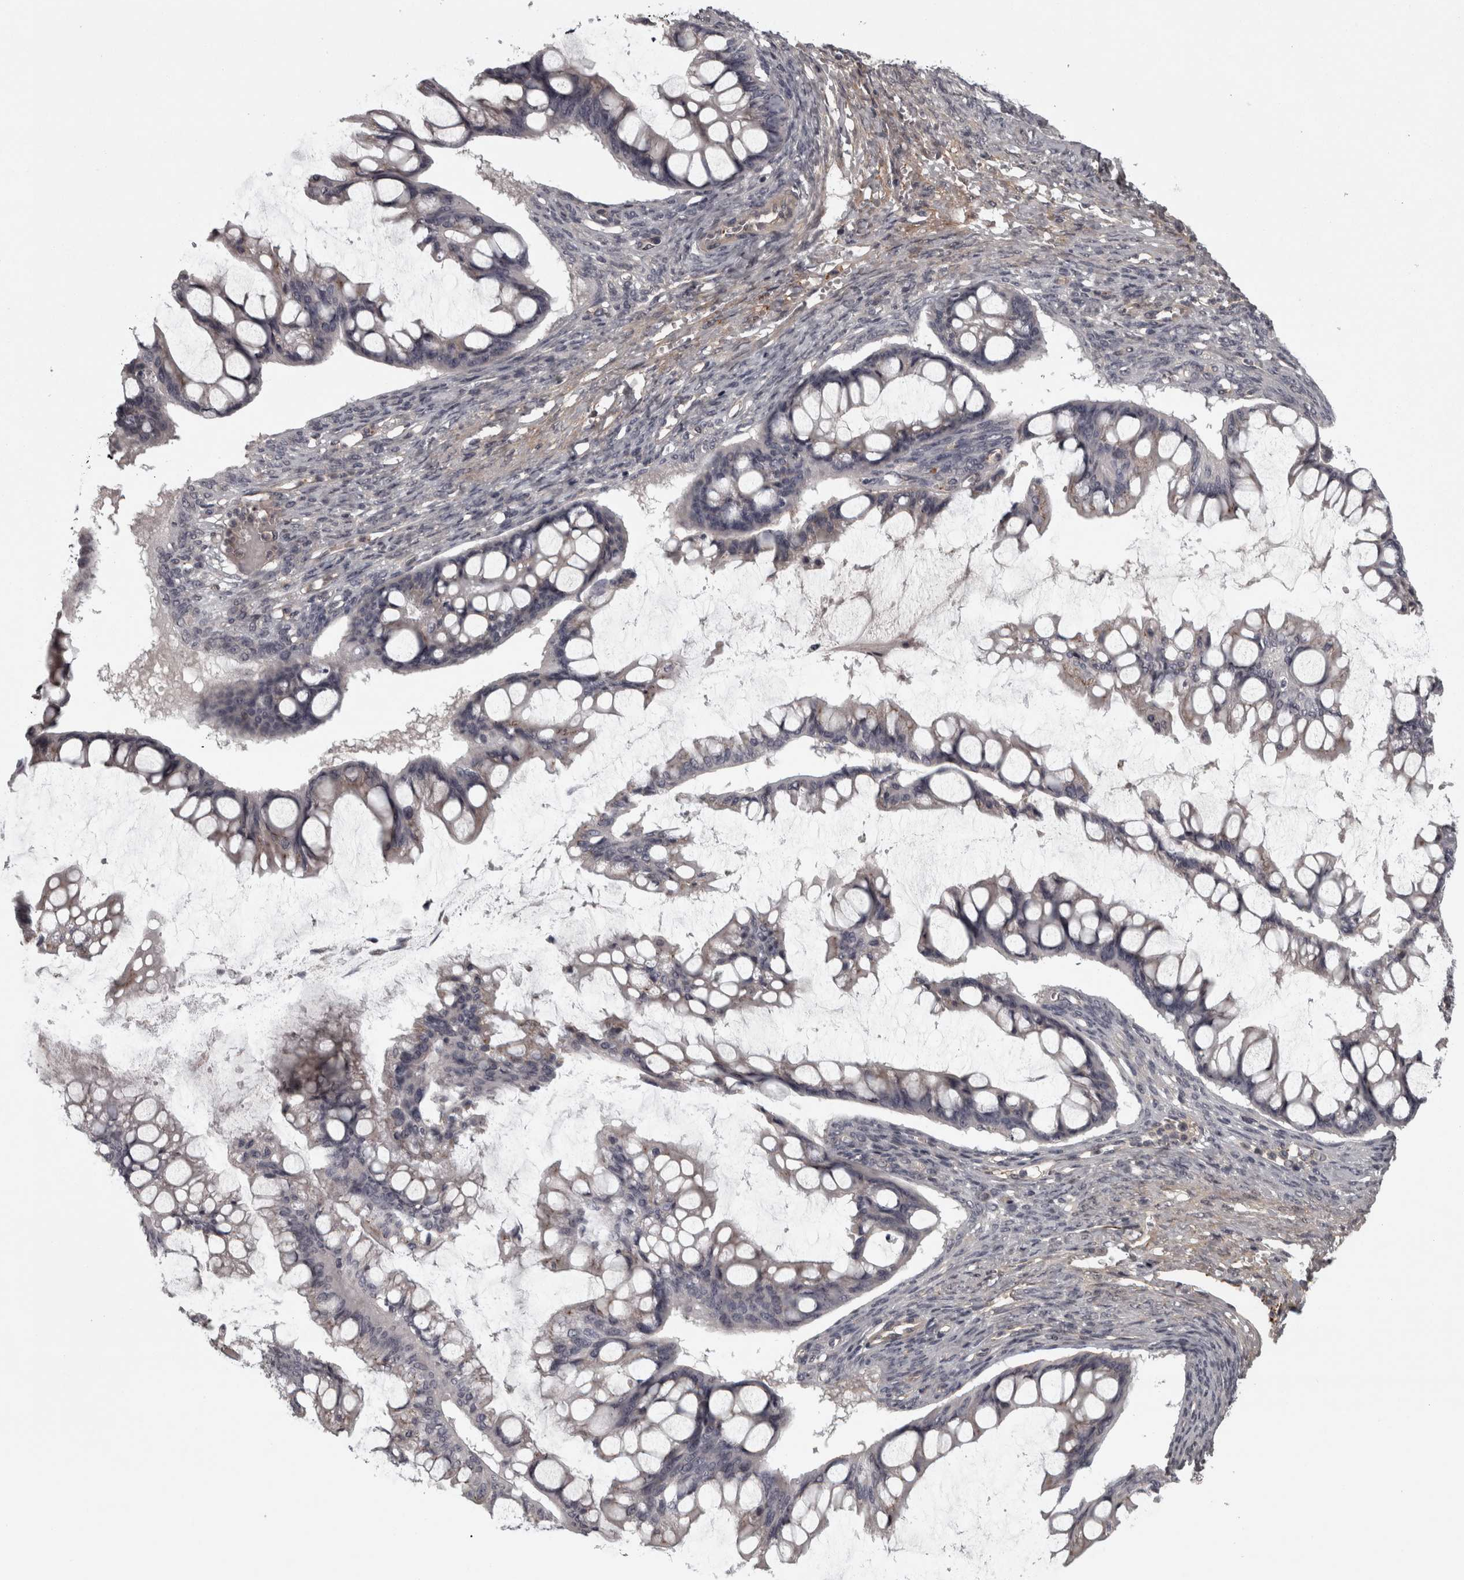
{"staining": {"intensity": "negative", "quantity": "none", "location": "none"}, "tissue": "ovarian cancer", "cell_type": "Tumor cells", "image_type": "cancer", "snomed": [{"axis": "morphology", "description": "Cystadenocarcinoma, mucinous, NOS"}, {"axis": "topography", "description": "Ovary"}], "caption": "Immunohistochemistry (IHC) image of human ovarian mucinous cystadenocarcinoma stained for a protein (brown), which exhibits no expression in tumor cells.", "gene": "RSU1", "patient": {"sex": "female", "age": 73}}